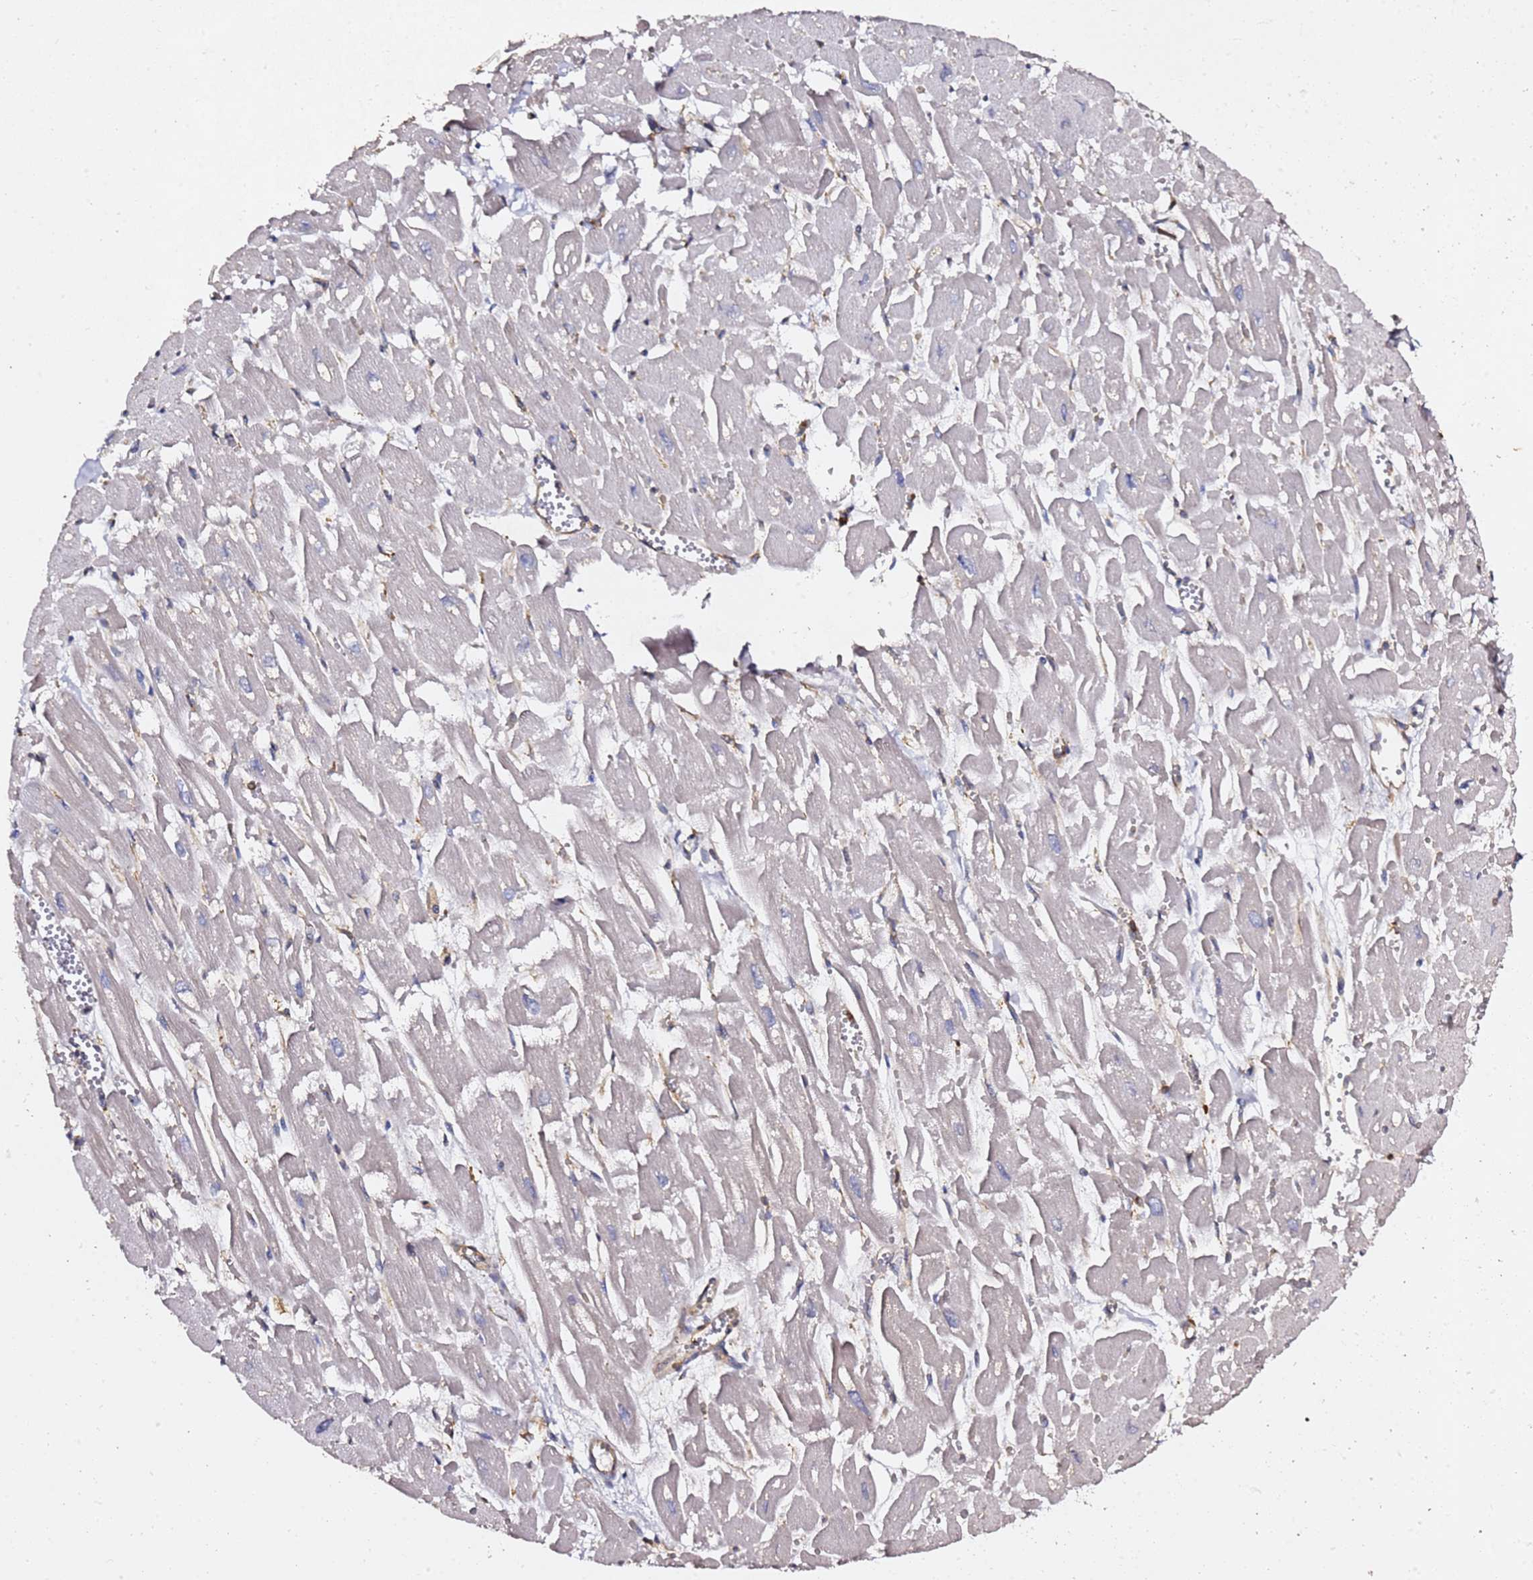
{"staining": {"intensity": "weak", "quantity": "25%-75%", "location": "cytoplasmic/membranous"}, "tissue": "heart muscle", "cell_type": "Cardiomyocytes", "image_type": "normal", "snomed": [{"axis": "morphology", "description": "Normal tissue, NOS"}, {"axis": "topography", "description": "Heart"}], "caption": "DAB immunohistochemical staining of unremarkable heart muscle reveals weak cytoplasmic/membranous protein positivity in approximately 25%-75% of cardiomyocytes. (Stains: DAB in brown, nuclei in blue, Microscopy: brightfield microscopy at high magnification).", "gene": "TPST1", "patient": {"sex": "male", "age": 54}}